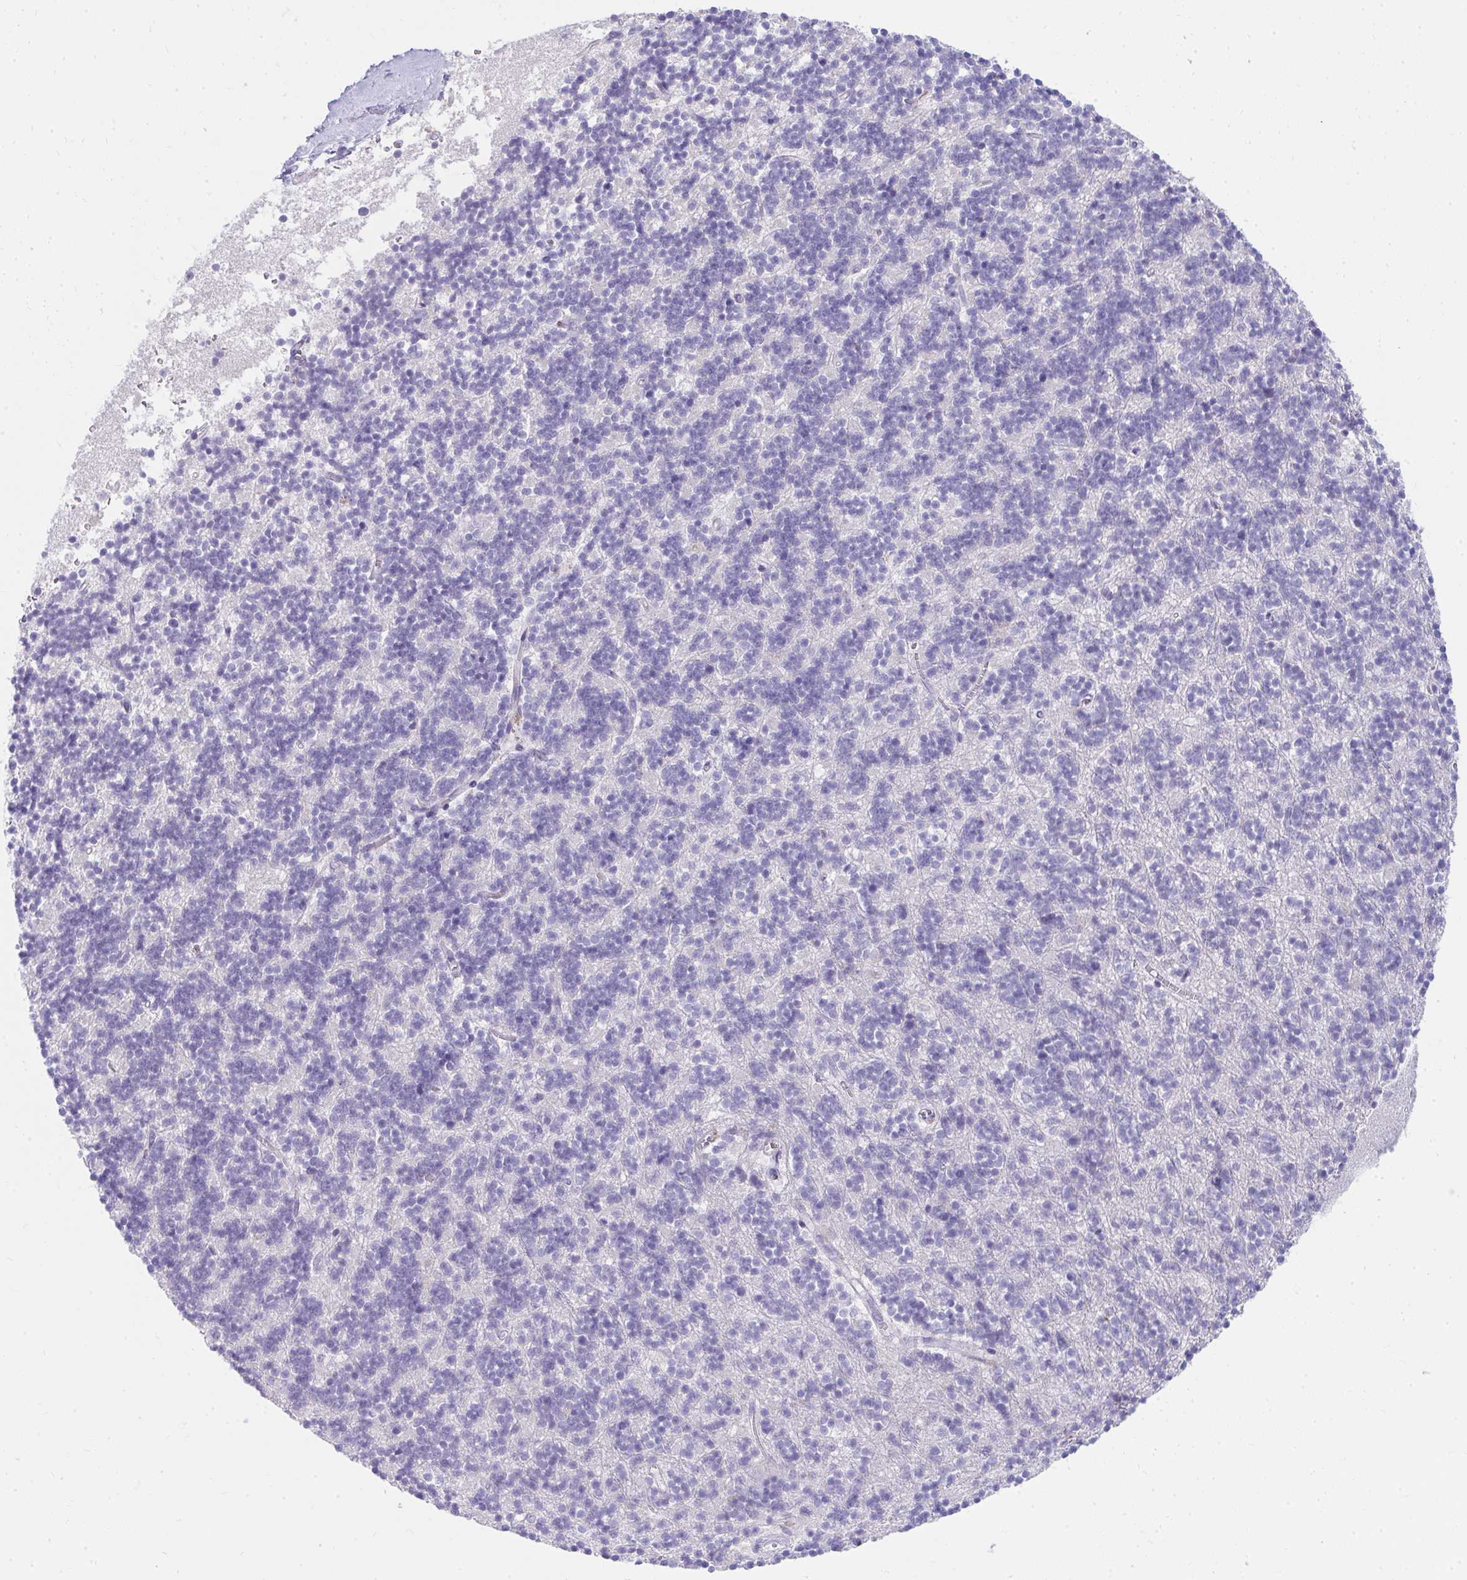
{"staining": {"intensity": "negative", "quantity": "none", "location": "none"}, "tissue": "cerebellum", "cell_type": "Cells in granular layer", "image_type": "normal", "snomed": [{"axis": "morphology", "description": "Normal tissue, NOS"}, {"axis": "topography", "description": "Cerebellum"}], "caption": "This is a photomicrograph of immunohistochemistry staining of benign cerebellum, which shows no expression in cells in granular layer.", "gene": "LRRC36", "patient": {"sex": "male", "age": 54}}